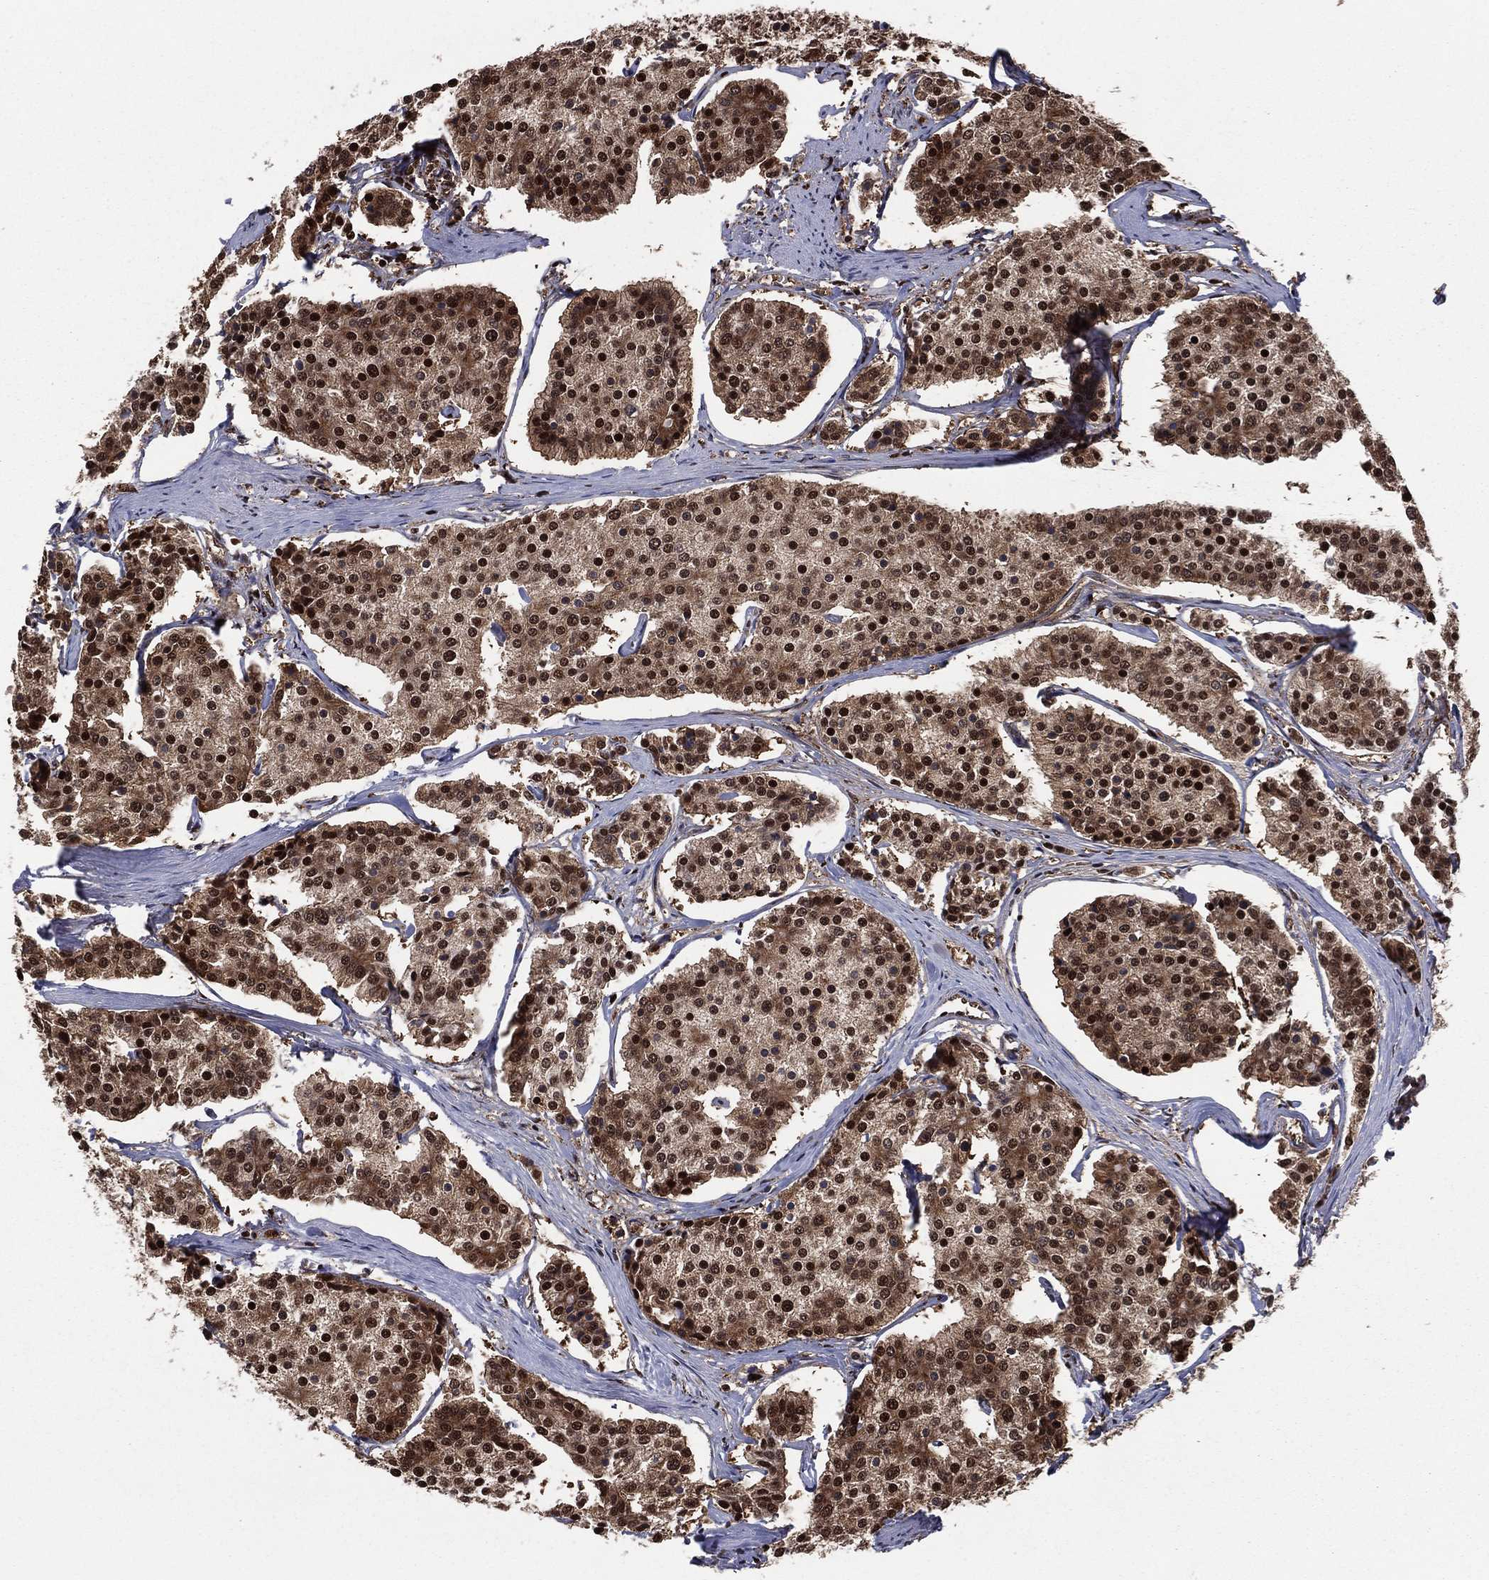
{"staining": {"intensity": "strong", "quantity": ">75%", "location": "cytoplasmic/membranous,nuclear"}, "tissue": "carcinoid", "cell_type": "Tumor cells", "image_type": "cancer", "snomed": [{"axis": "morphology", "description": "Carcinoid, malignant, NOS"}, {"axis": "topography", "description": "Small intestine"}], "caption": "Carcinoid stained with a brown dye exhibits strong cytoplasmic/membranous and nuclear positive staining in approximately >75% of tumor cells.", "gene": "PSMA1", "patient": {"sex": "female", "age": 65}}